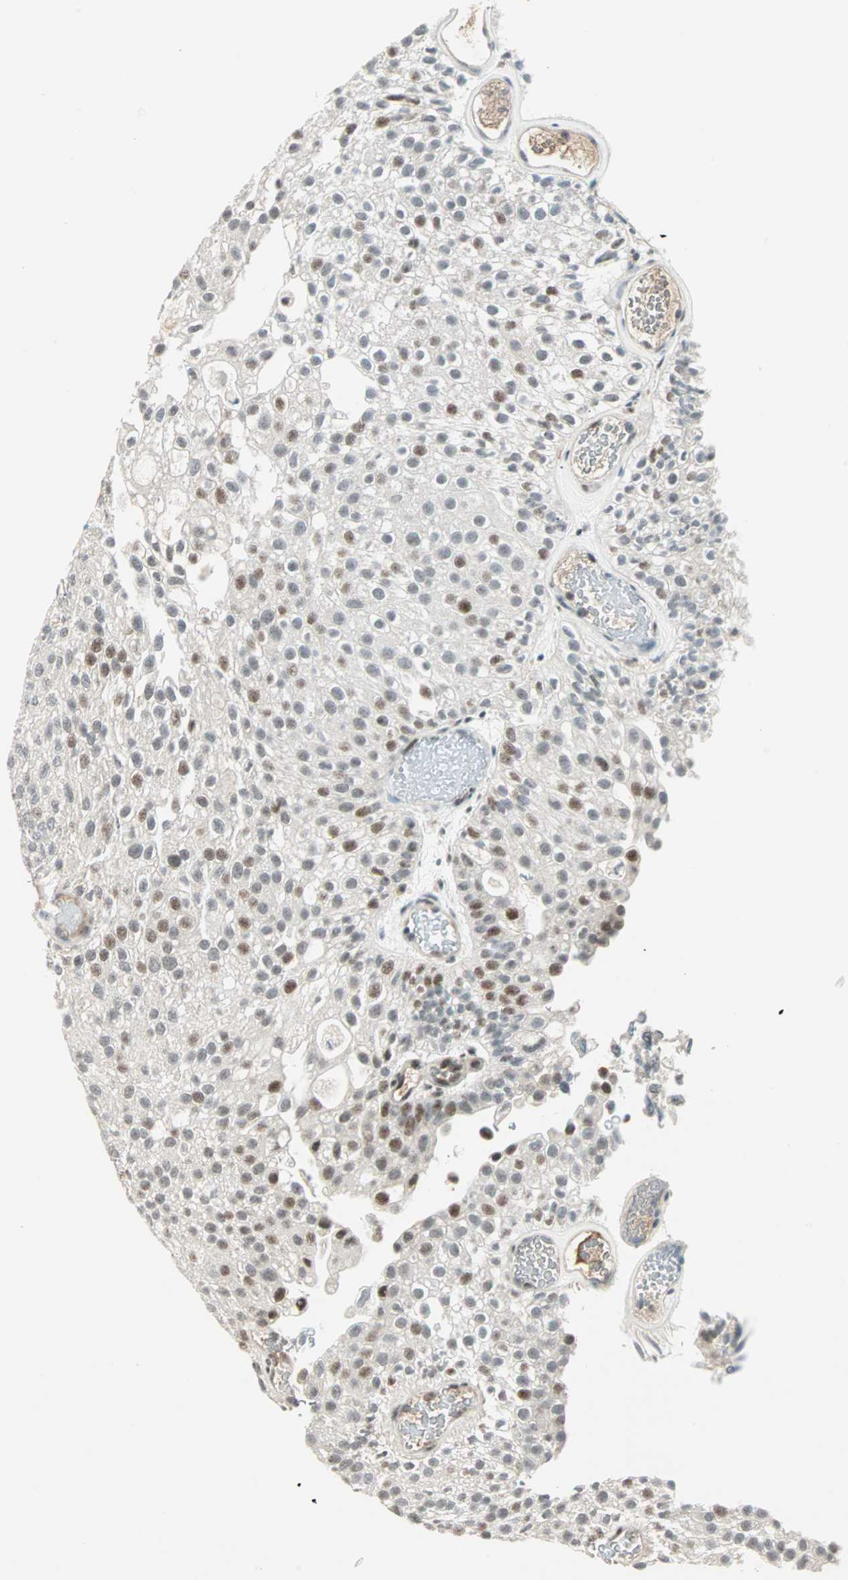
{"staining": {"intensity": "weak", "quantity": "25%-75%", "location": "nuclear"}, "tissue": "urothelial cancer", "cell_type": "Tumor cells", "image_type": "cancer", "snomed": [{"axis": "morphology", "description": "Urothelial carcinoma, Low grade"}, {"axis": "topography", "description": "Urinary bladder"}], "caption": "An IHC histopathology image of tumor tissue is shown. Protein staining in brown highlights weak nuclear positivity in urothelial carcinoma (low-grade) within tumor cells.", "gene": "SIN3A", "patient": {"sex": "male", "age": 78}}